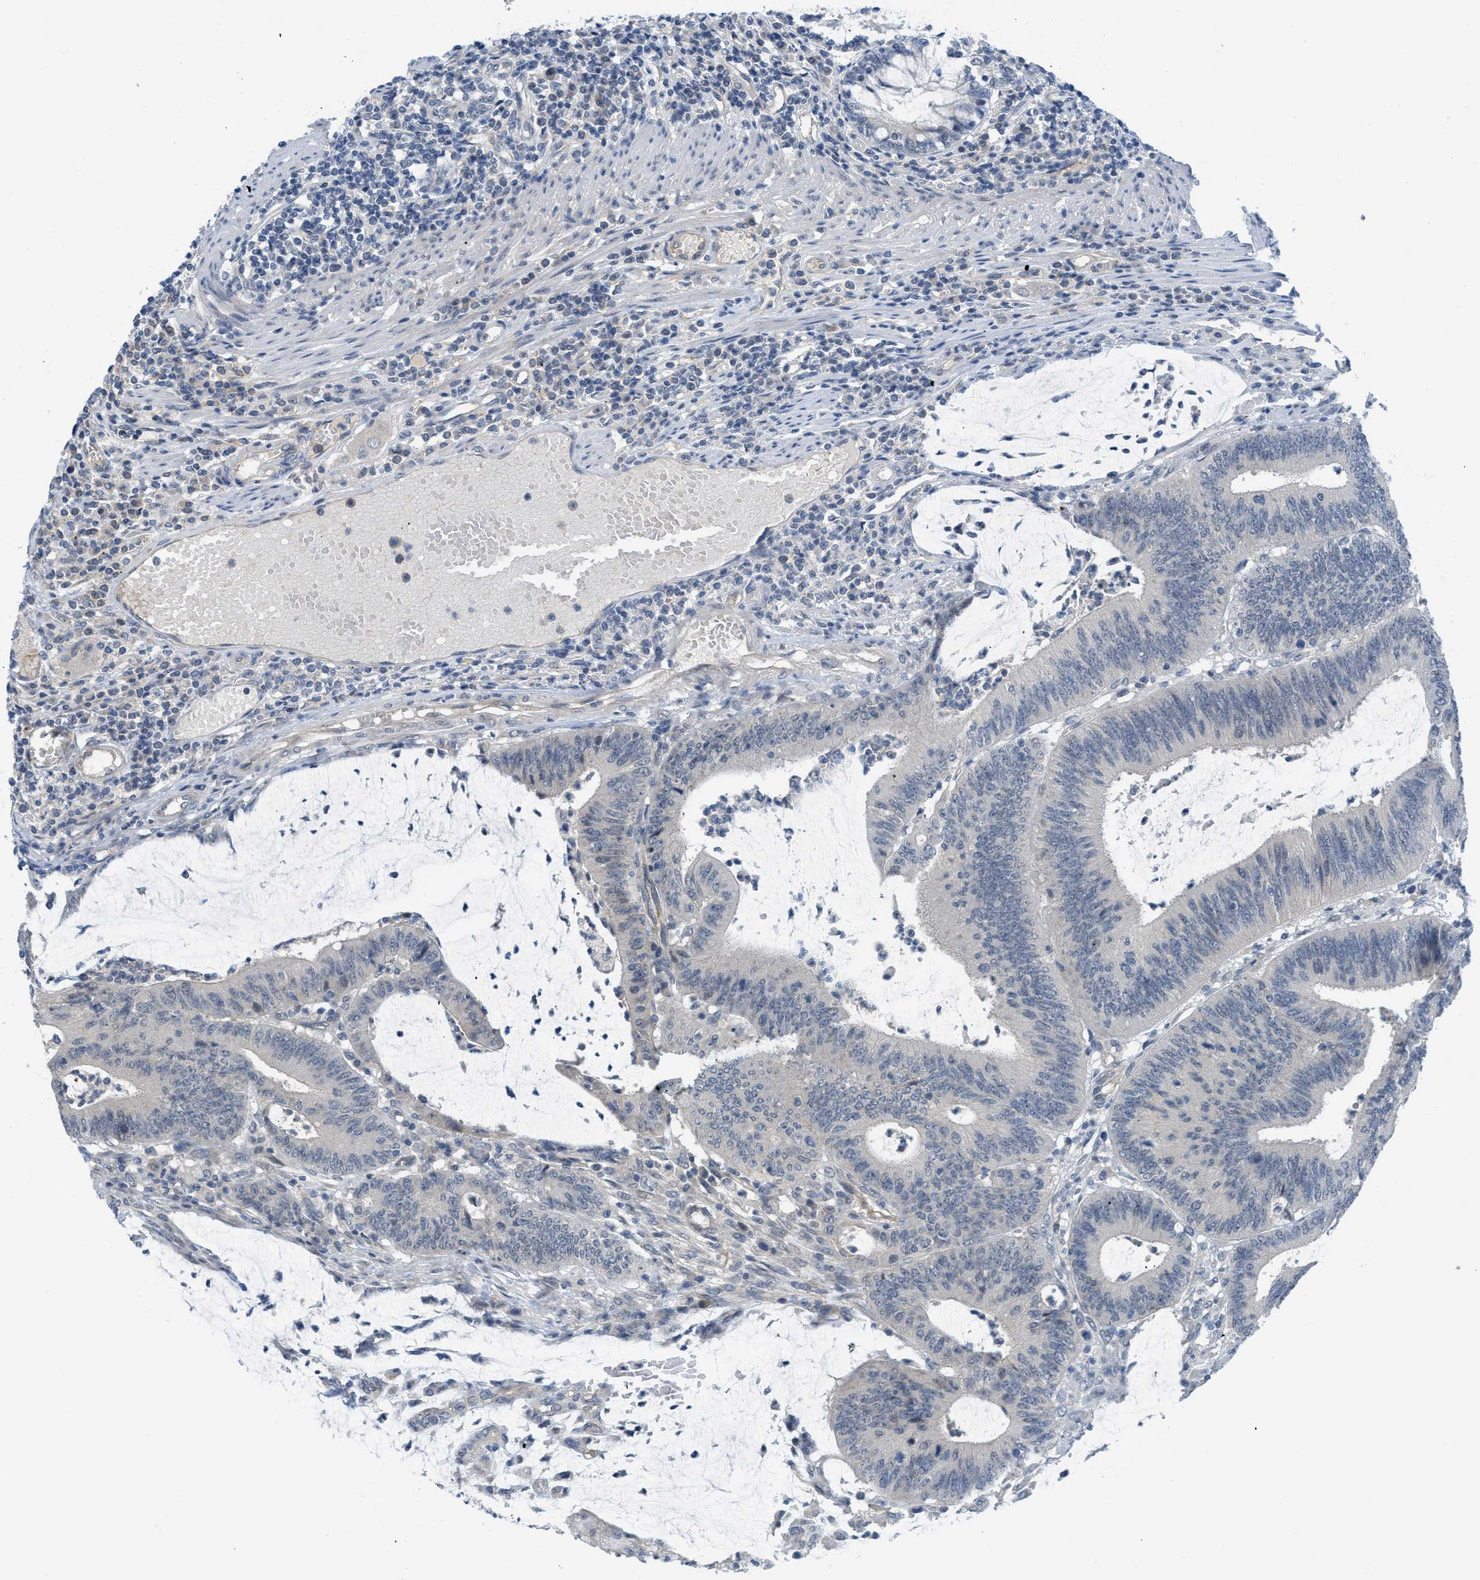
{"staining": {"intensity": "negative", "quantity": "none", "location": "none"}, "tissue": "colorectal cancer", "cell_type": "Tumor cells", "image_type": "cancer", "snomed": [{"axis": "morphology", "description": "Adenocarcinoma, NOS"}, {"axis": "topography", "description": "Rectum"}], "caption": "An immunohistochemistry (IHC) micrograph of adenocarcinoma (colorectal) is shown. There is no staining in tumor cells of adenocarcinoma (colorectal).", "gene": "TNFAIP1", "patient": {"sex": "female", "age": 66}}